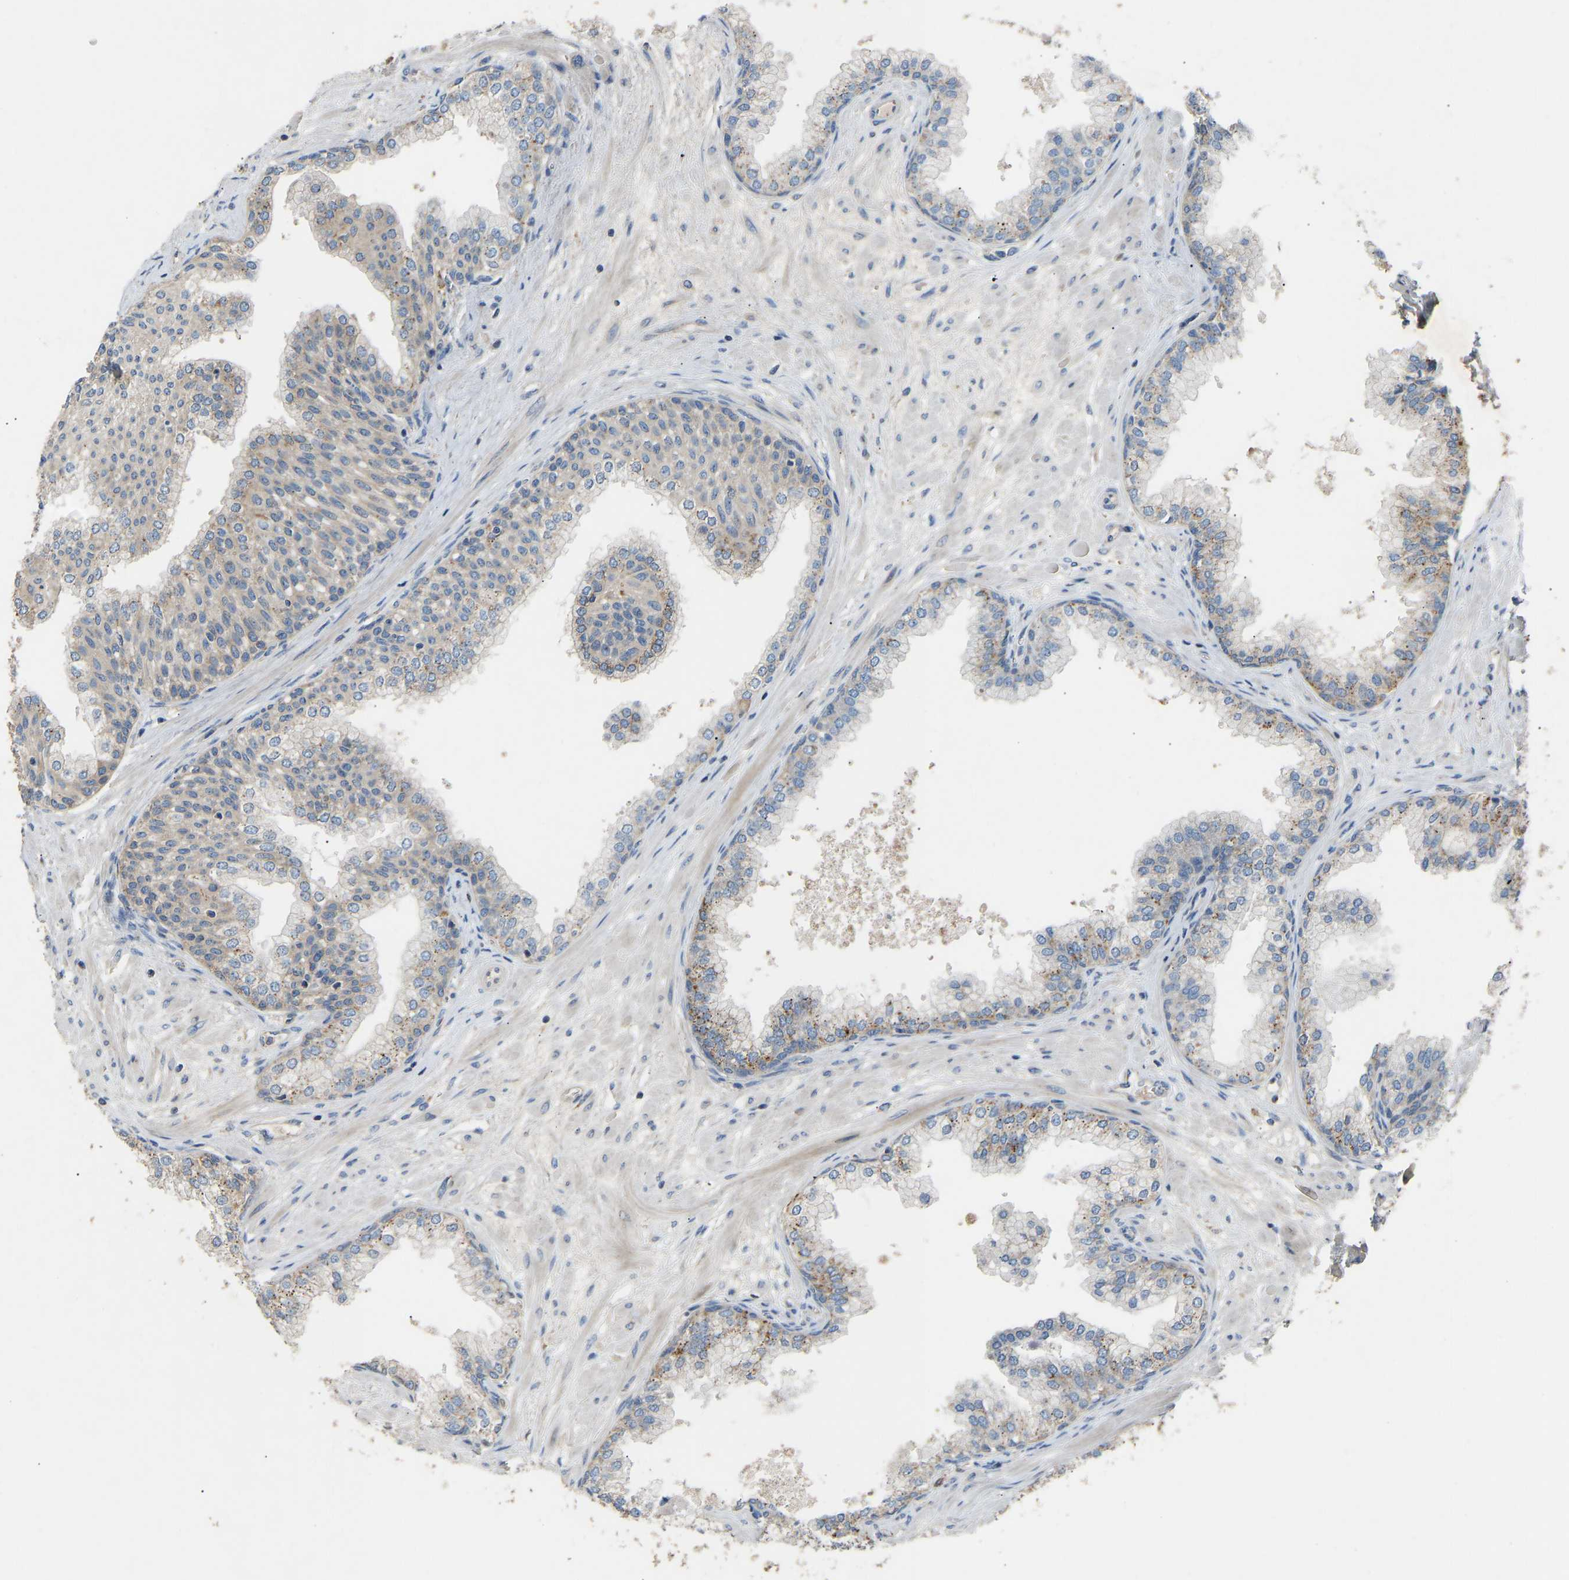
{"staining": {"intensity": "weak", "quantity": "25%-75%", "location": "cytoplasmic/membranous"}, "tissue": "prostate", "cell_type": "Glandular cells", "image_type": "normal", "snomed": [{"axis": "morphology", "description": "Normal tissue, NOS"}, {"axis": "morphology", "description": "Urothelial carcinoma, Low grade"}, {"axis": "topography", "description": "Urinary bladder"}, {"axis": "topography", "description": "Prostate"}], "caption": "Immunohistochemical staining of normal prostate displays weak cytoplasmic/membranous protein expression in about 25%-75% of glandular cells.", "gene": "RGP1", "patient": {"sex": "male", "age": 60}}